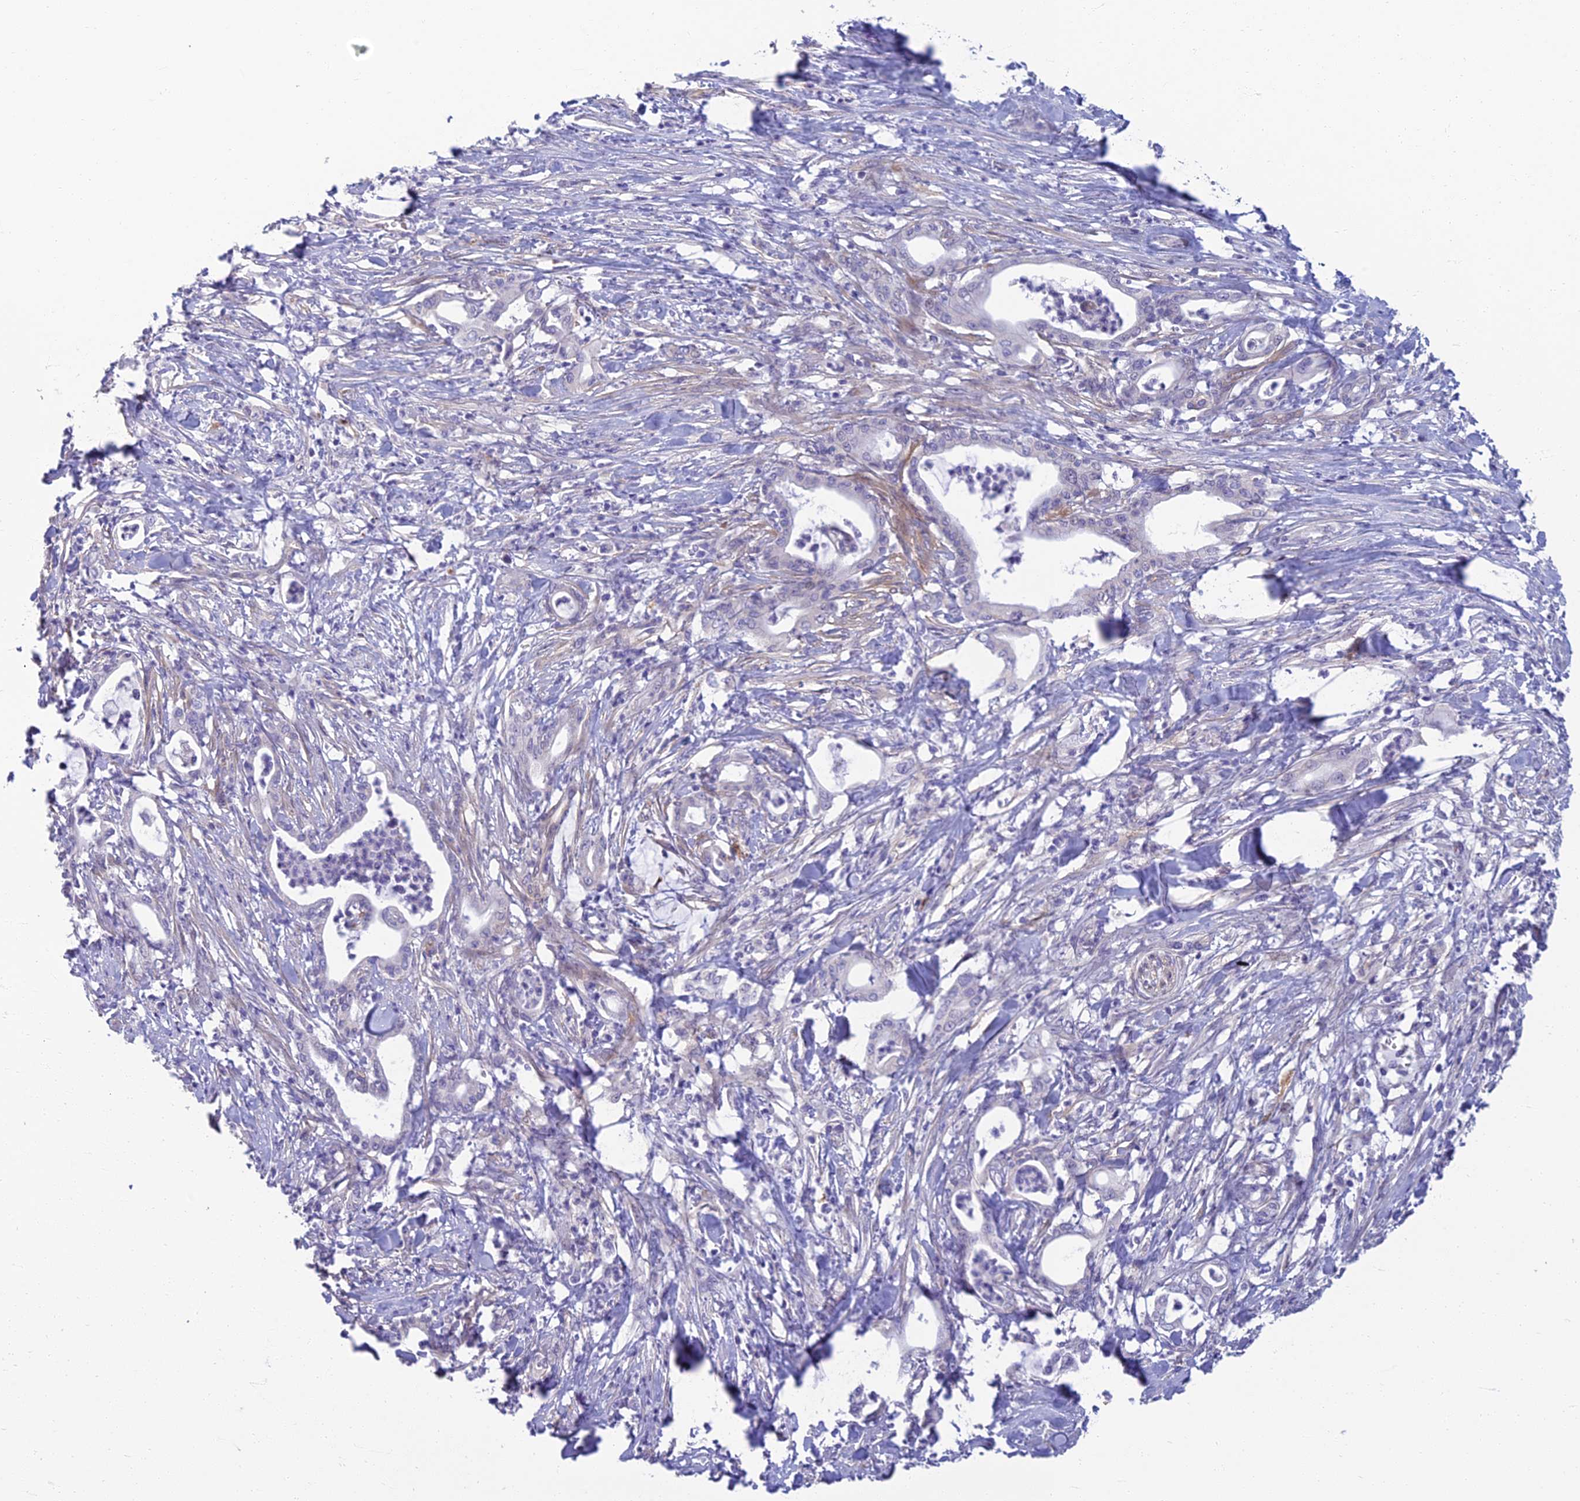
{"staining": {"intensity": "negative", "quantity": "none", "location": "none"}, "tissue": "pancreatic cancer", "cell_type": "Tumor cells", "image_type": "cancer", "snomed": [{"axis": "morphology", "description": "Adenocarcinoma, NOS"}, {"axis": "topography", "description": "Pancreas"}], "caption": "A high-resolution image shows IHC staining of adenocarcinoma (pancreatic), which shows no significant expression in tumor cells.", "gene": "NEURL1", "patient": {"sex": "female", "age": 55}}